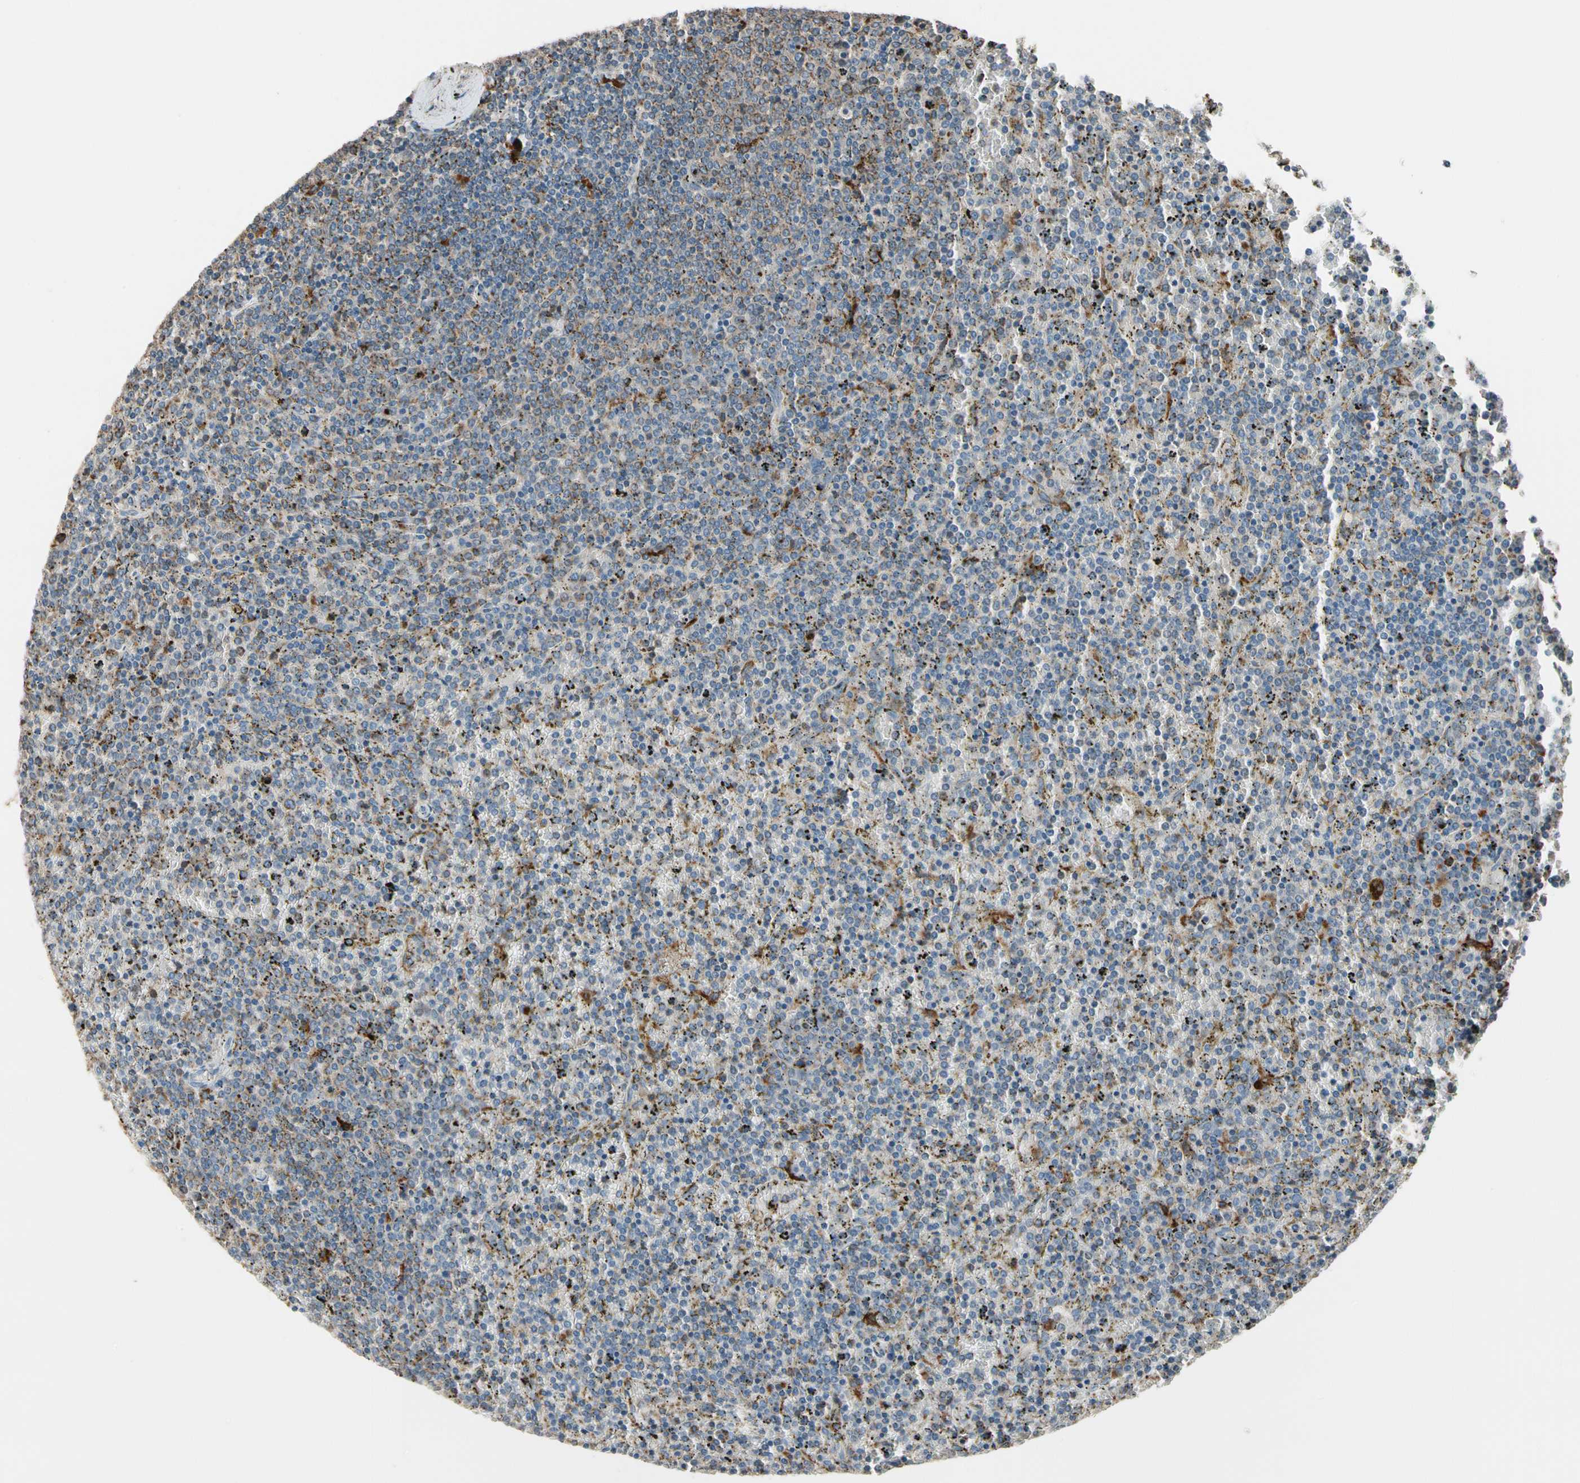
{"staining": {"intensity": "moderate", "quantity": "<25%", "location": "cytoplasmic/membranous"}, "tissue": "lymphoma", "cell_type": "Tumor cells", "image_type": "cancer", "snomed": [{"axis": "morphology", "description": "Malignant lymphoma, non-Hodgkin's type, Low grade"}, {"axis": "topography", "description": "Spleen"}], "caption": "Tumor cells exhibit low levels of moderate cytoplasmic/membranous expression in approximately <25% of cells in human lymphoma.", "gene": "GM2A", "patient": {"sex": "female", "age": 77}}